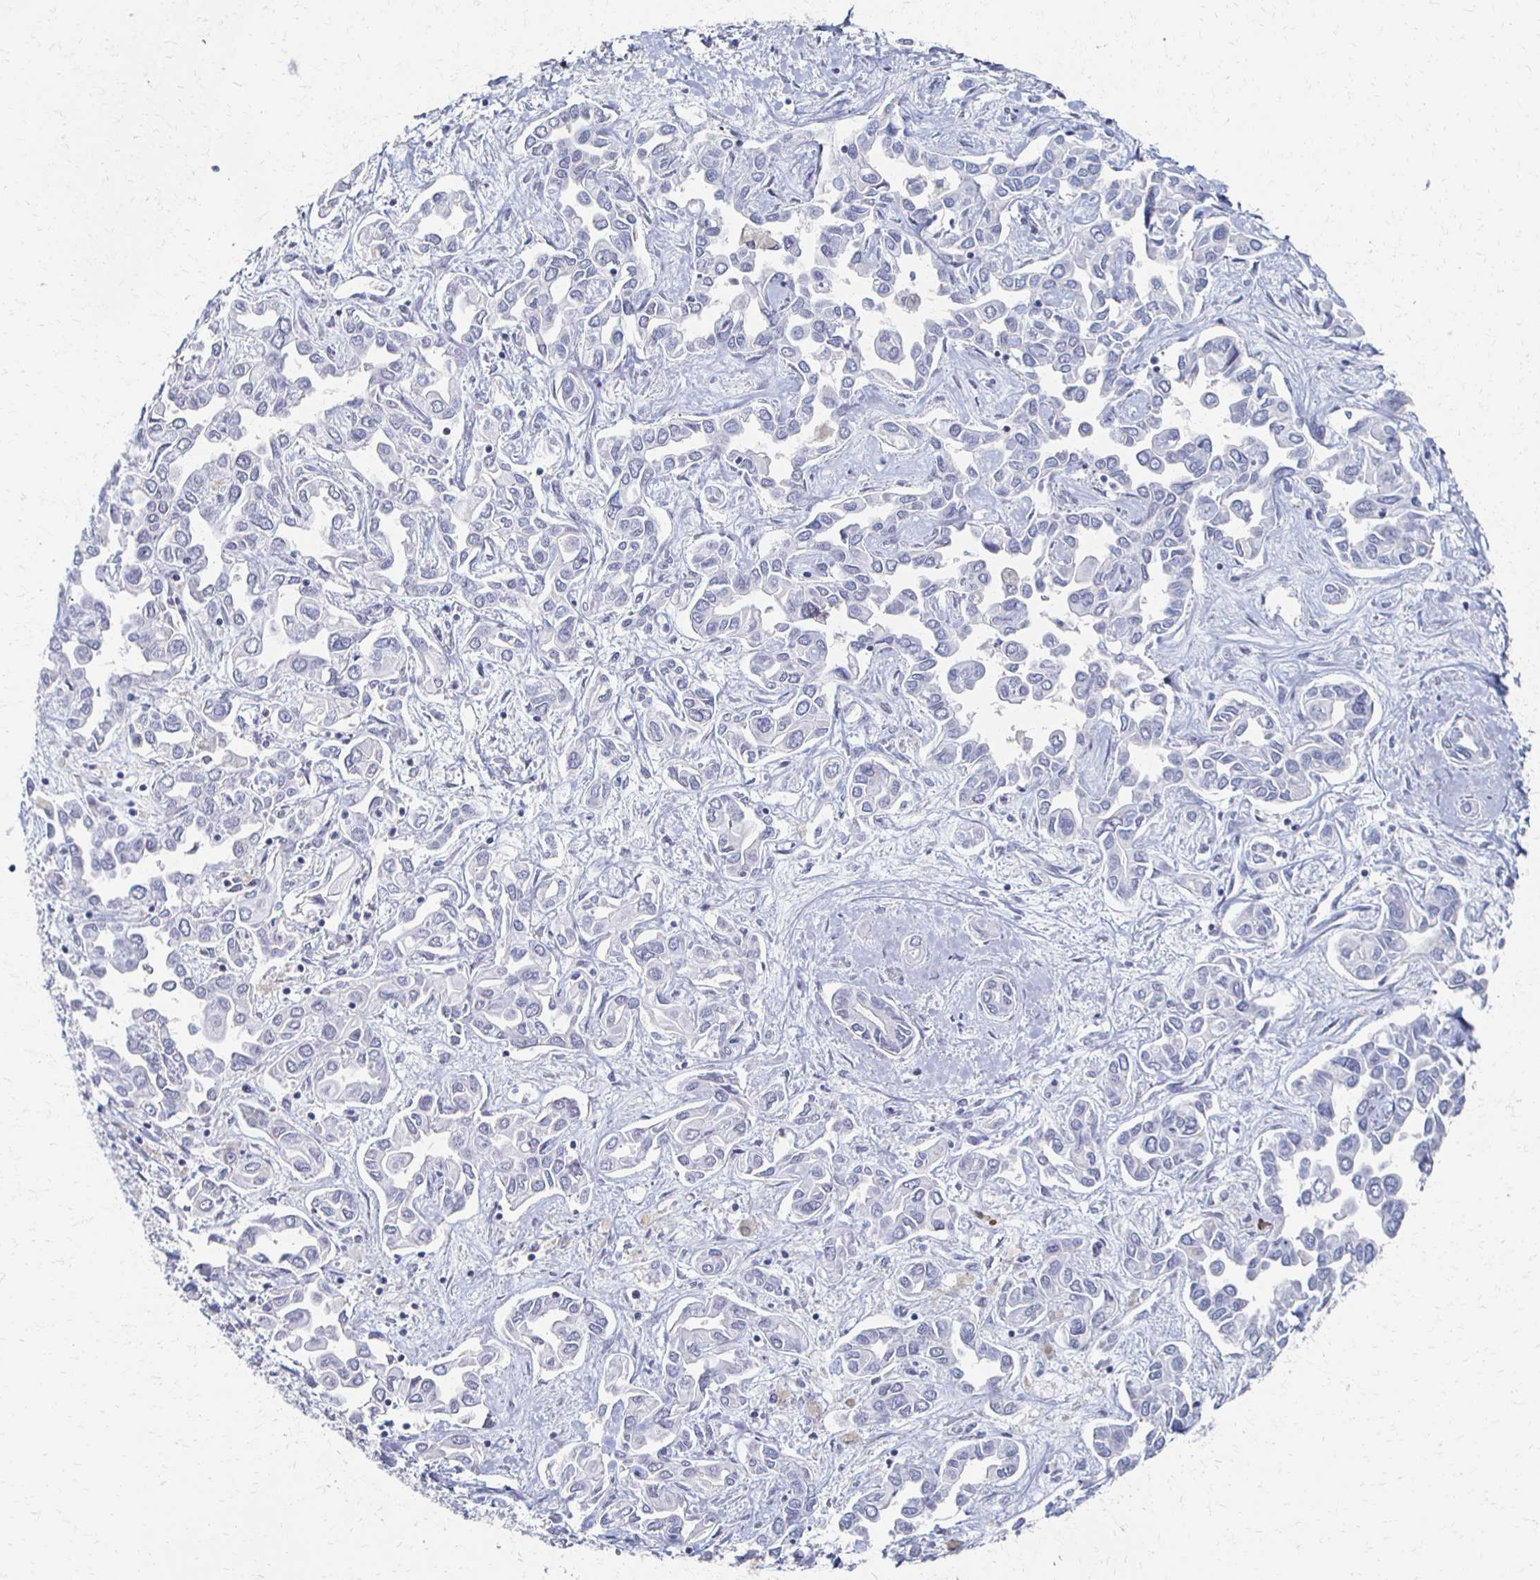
{"staining": {"intensity": "negative", "quantity": "none", "location": "none"}, "tissue": "liver cancer", "cell_type": "Tumor cells", "image_type": "cancer", "snomed": [{"axis": "morphology", "description": "Cholangiocarcinoma"}, {"axis": "topography", "description": "Liver"}], "caption": "Histopathology image shows no significant protein staining in tumor cells of liver cancer (cholangiocarcinoma).", "gene": "CXCR2", "patient": {"sex": "female", "age": 64}}